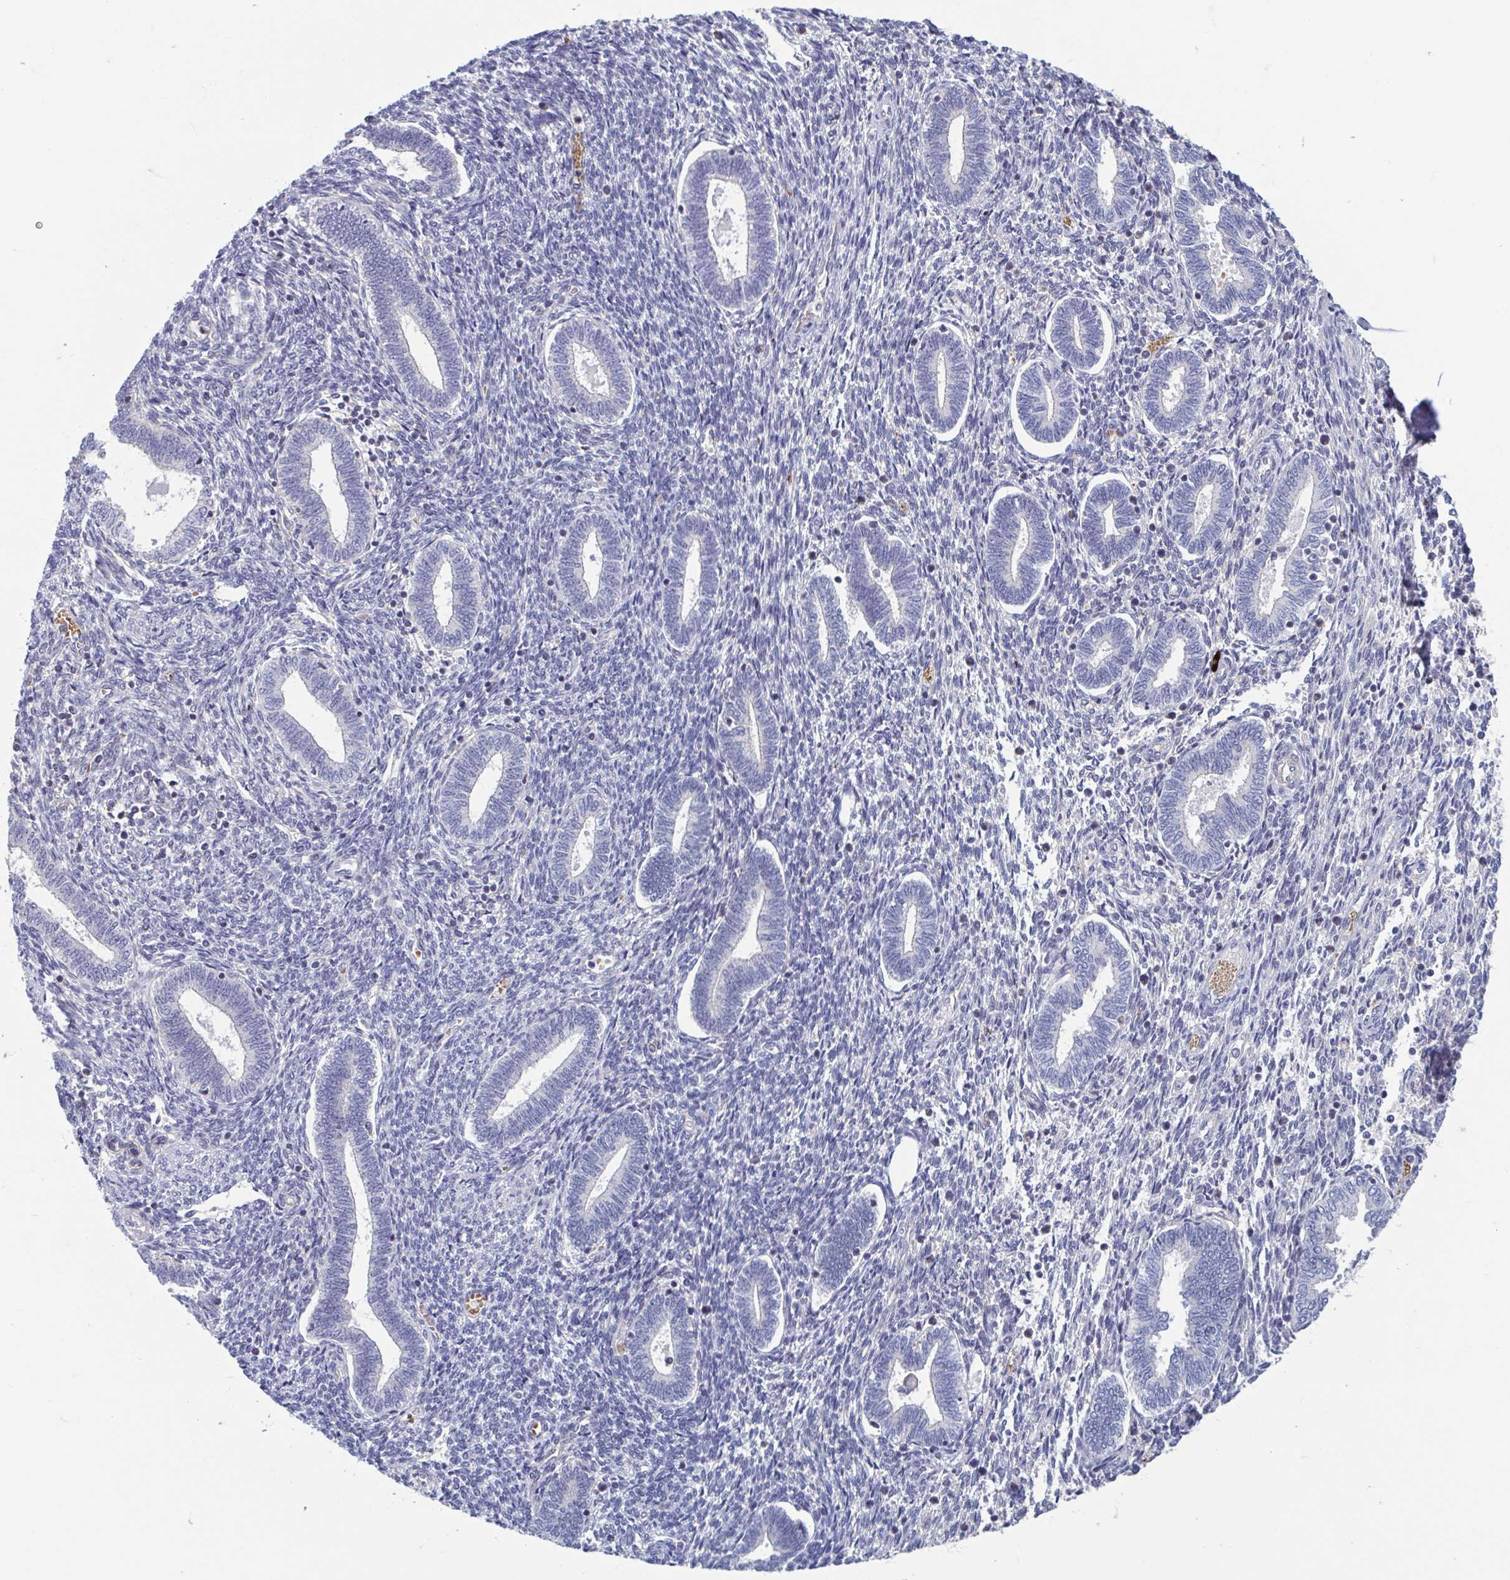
{"staining": {"intensity": "negative", "quantity": "none", "location": "none"}, "tissue": "endometrium", "cell_type": "Cells in endometrial stroma", "image_type": "normal", "snomed": [{"axis": "morphology", "description": "Normal tissue, NOS"}, {"axis": "topography", "description": "Endometrium"}], "caption": "A micrograph of endometrium stained for a protein displays no brown staining in cells in endometrial stroma. (Brightfield microscopy of DAB IHC at high magnification).", "gene": "LRRC38", "patient": {"sex": "female", "age": 42}}